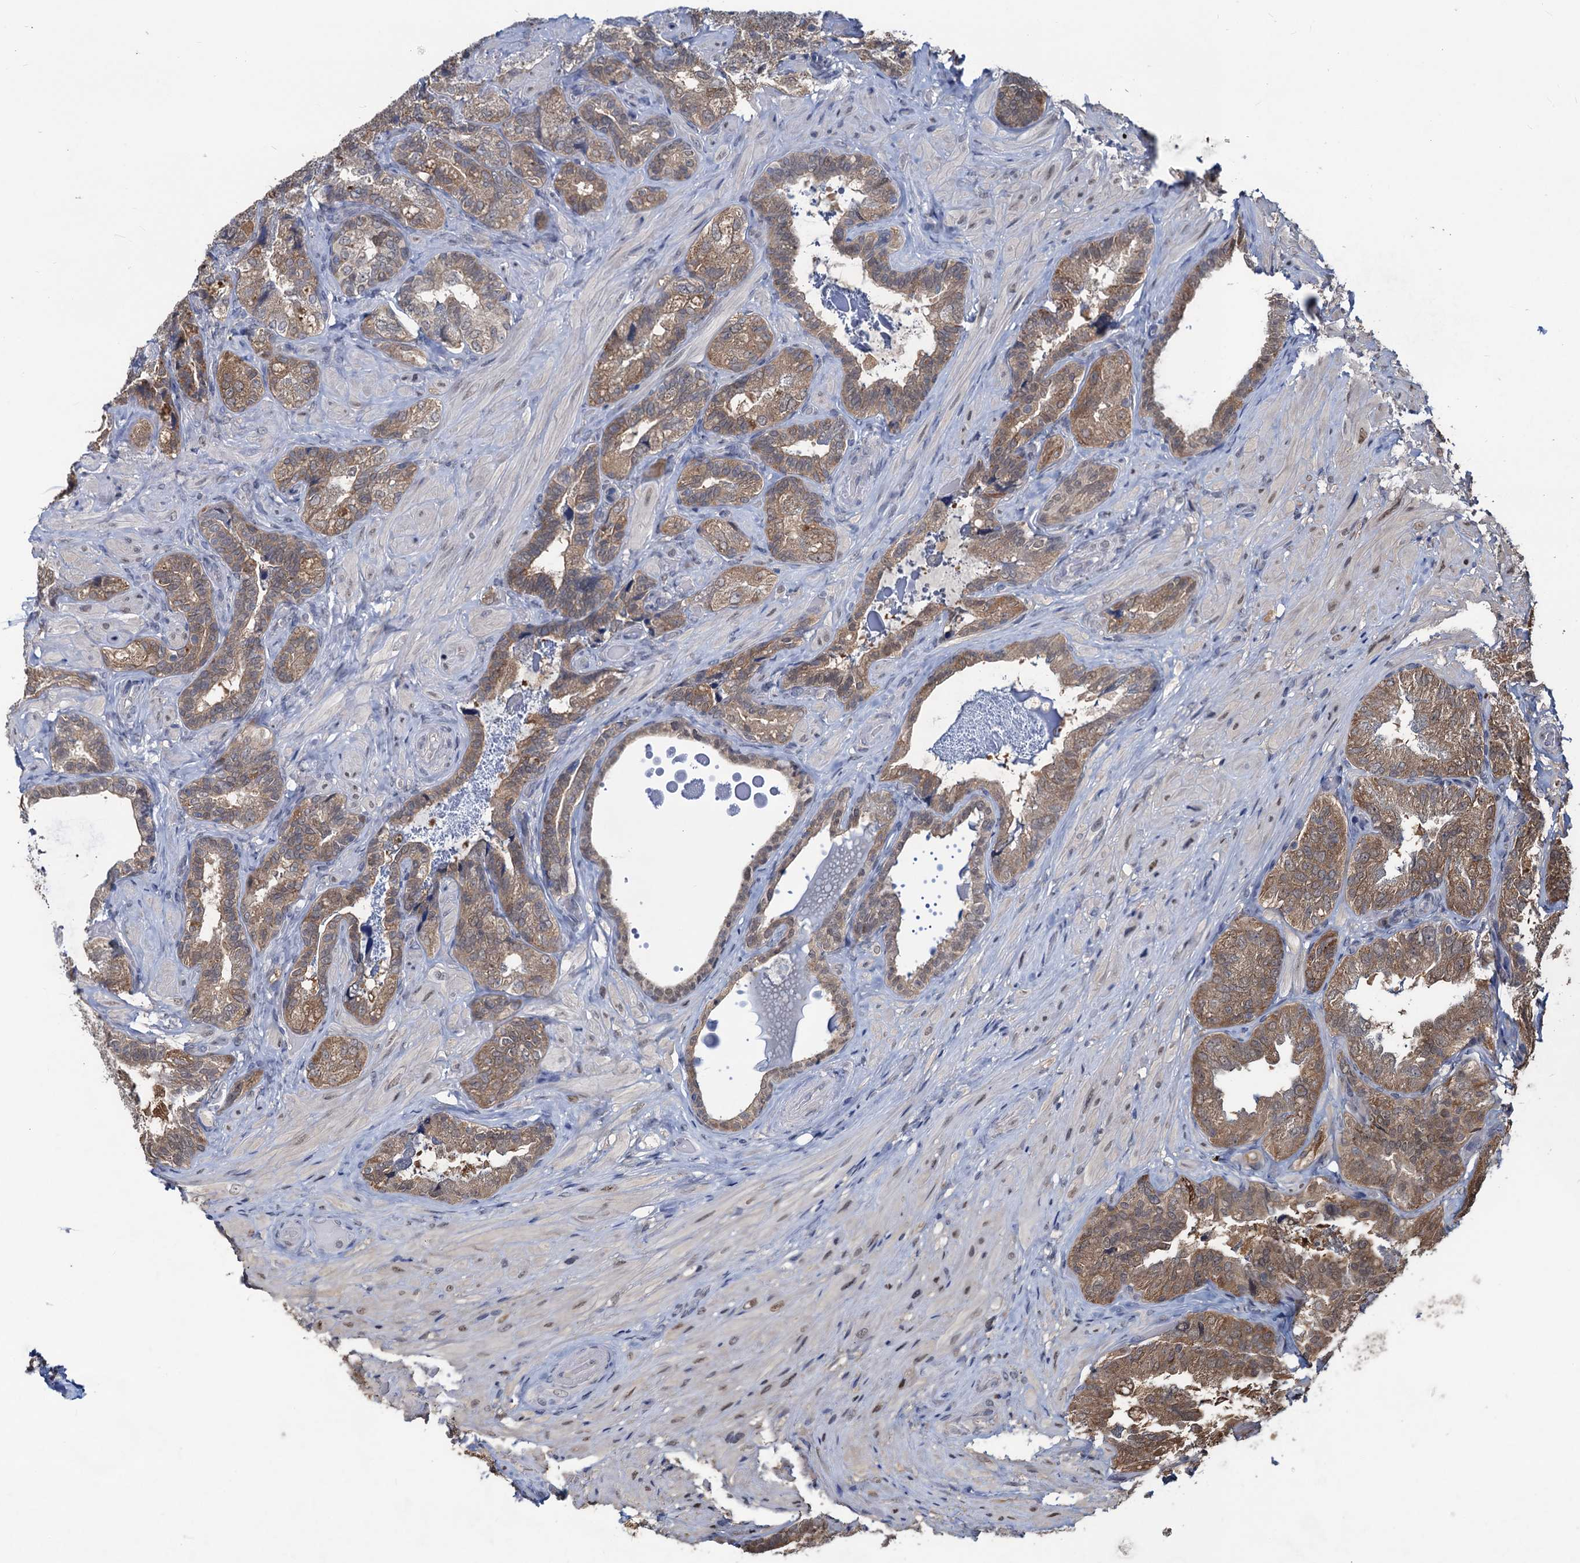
{"staining": {"intensity": "moderate", "quantity": "25%-75%", "location": "cytoplasmic/membranous"}, "tissue": "seminal vesicle", "cell_type": "Glandular cells", "image_type": "normal", "snomed": [{"axis": "morphology", "description": "Normal tissue, NOS"}, {"axis": "topography", "description": "Prostate and seminal vesicle, NOS"}, {"axis": "topography", "description": "Prostate"}, {"axis": "topography", "description": "Seminal veicle"}], "caption": "Protein staining exhibits moderate cytoplasmic/membranous expression in approximately 25%-75% of glandular cells in normal seminal vesicle. (Brightfield microscopy of DAB IHC at high magnification).", "gene": "RTKN2", "patient": {"sex": "male", "age": 67}}